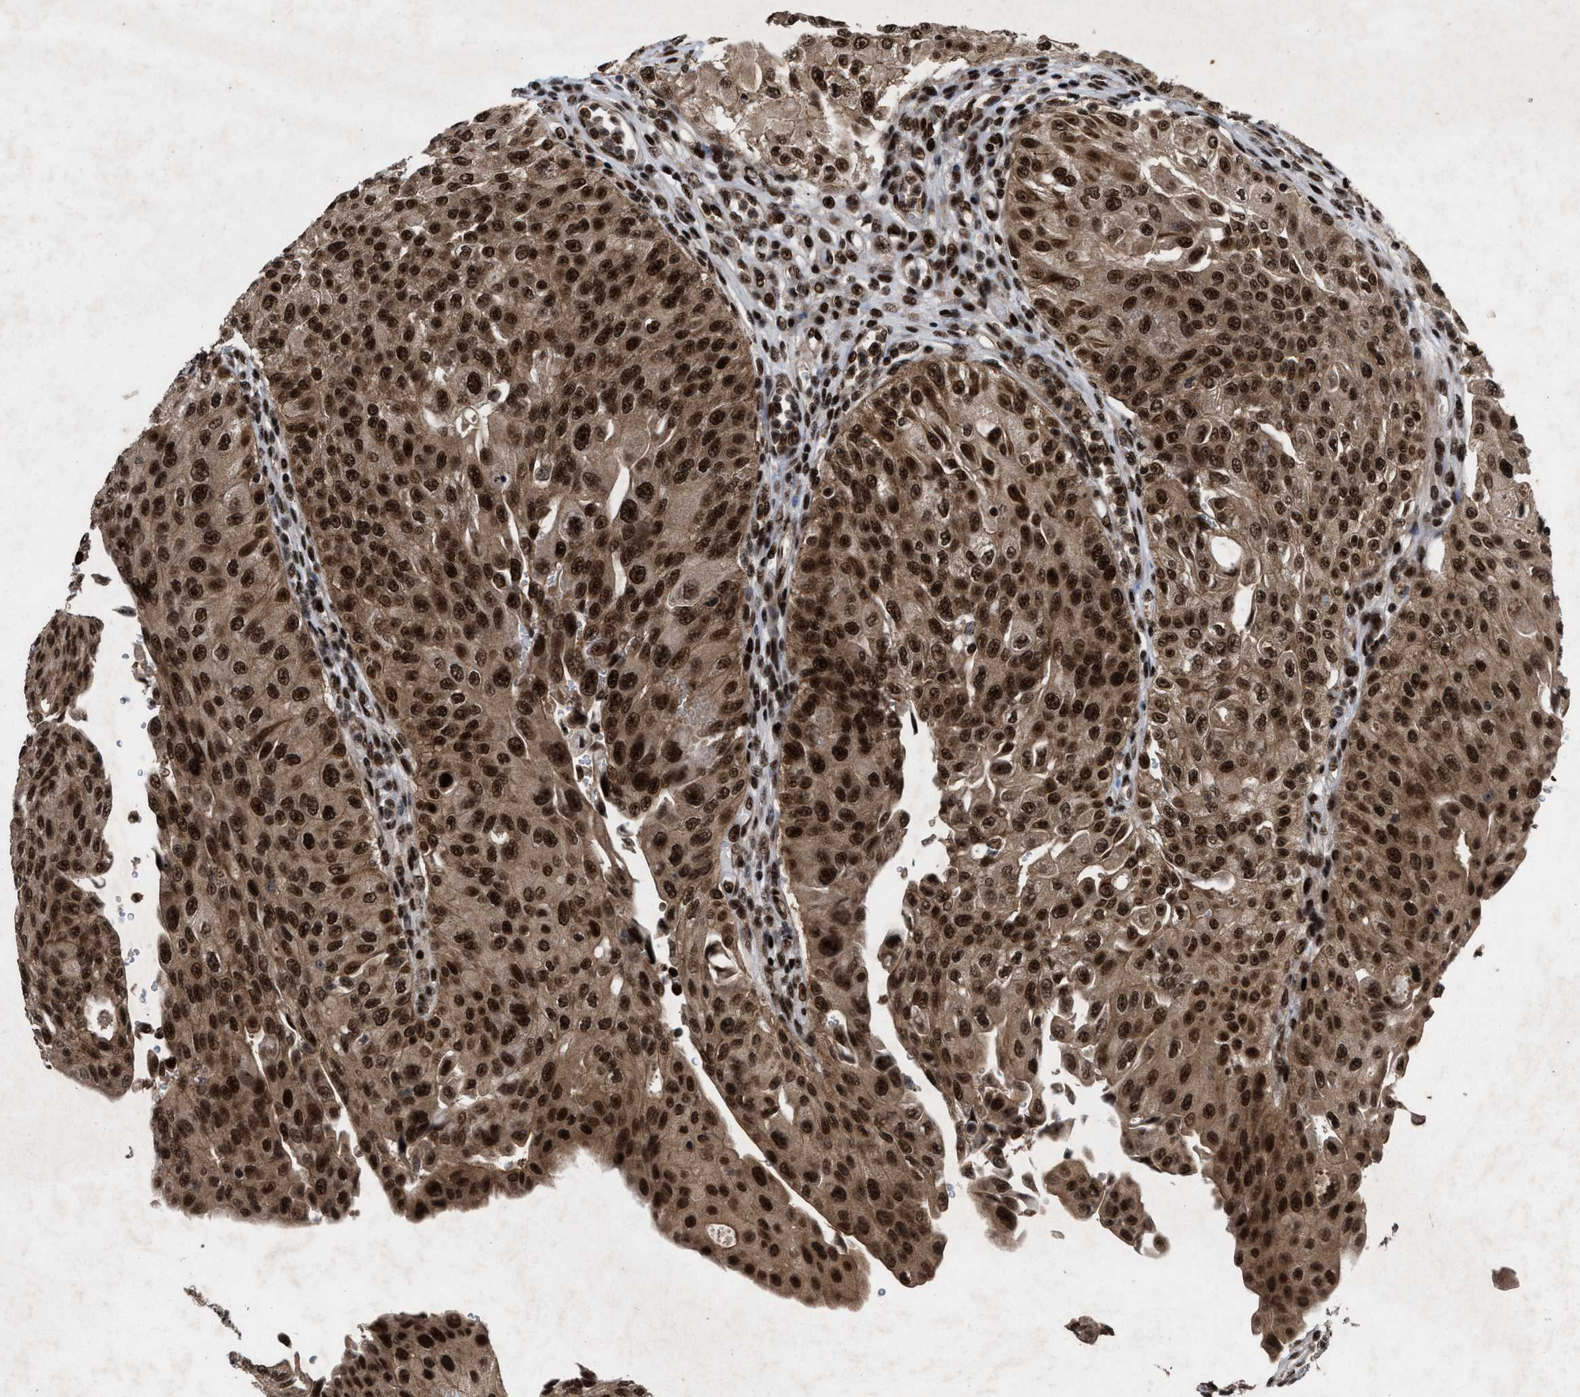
{"staining": {"intensity": "strong", "quantity": ">75%", "location": "nuclear"}, "tissue": "urothelial cancer", "cell_type": "Tumor cells", "image_type": "cancer", "snomed": [{"axis": "morphology", "description": "Urothelial carcinoma, High grade"}, {"axis": "topography", "description": "Urinary bladder"}], "caption": "Brown immunohistochemical staining in urothelial carcinoma (high-grade) shows strong nuclear staining in approximately >75% of tumor cells.", "gene": "WIZ", "patient": {"sex": "male", "age": 46}}